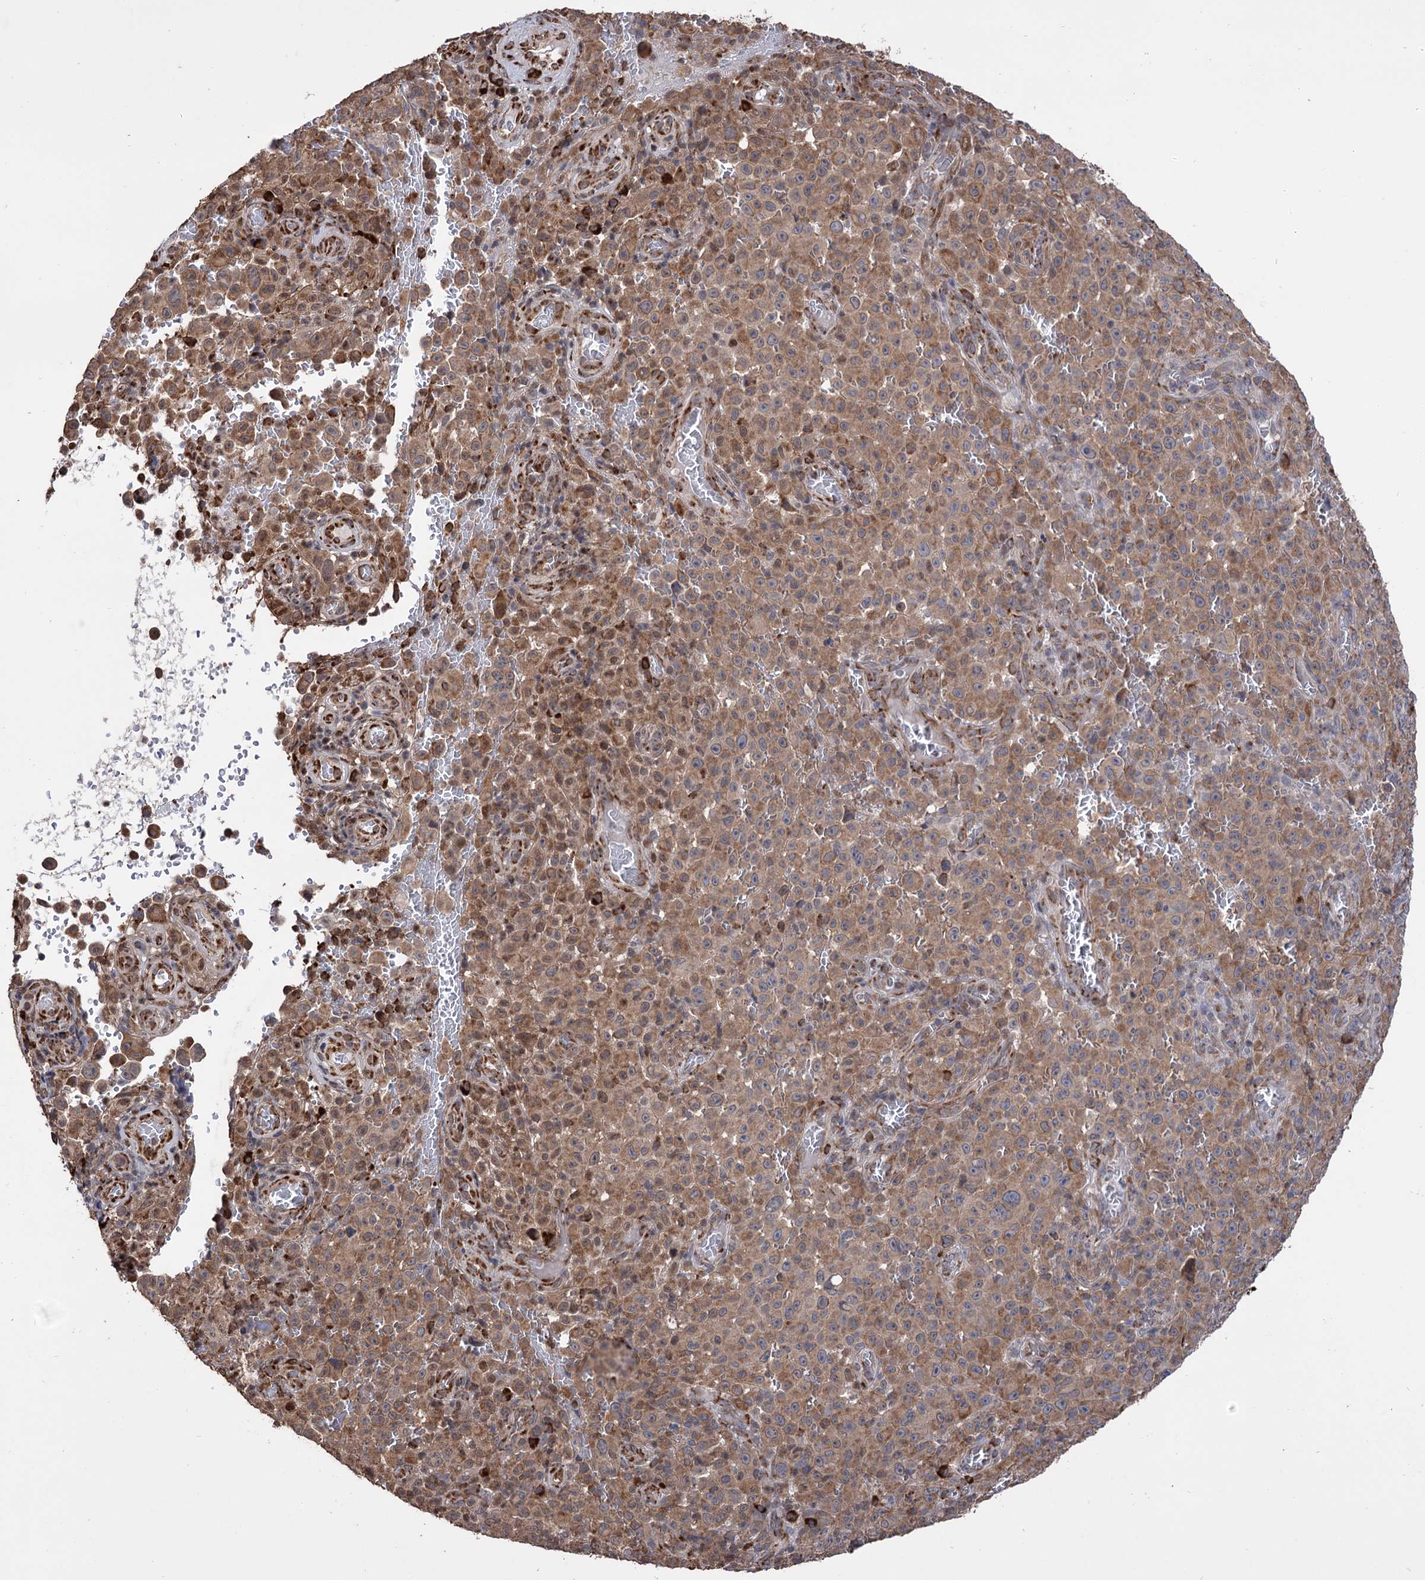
{"staining": {"intensity": "moderate", "quantity": ">75%", "location": "cytoplasmic/membranous"}, "tissue": "melanoma", "cell_type": "Tumor cells", "image_type": "cancer", "snomed": [{"axis": "morphology", "description": "Malignant melanoma, NOS"}, {"axis": "topography", "description": "Skin"}], "caption": "Tumor cells exhibit medium levels of moderate cytoplasmic/membranous positivity in about >75% of cells in melanoma.", "gene": "CDAN1", "patient": {"sex": "female", "age": 82}}